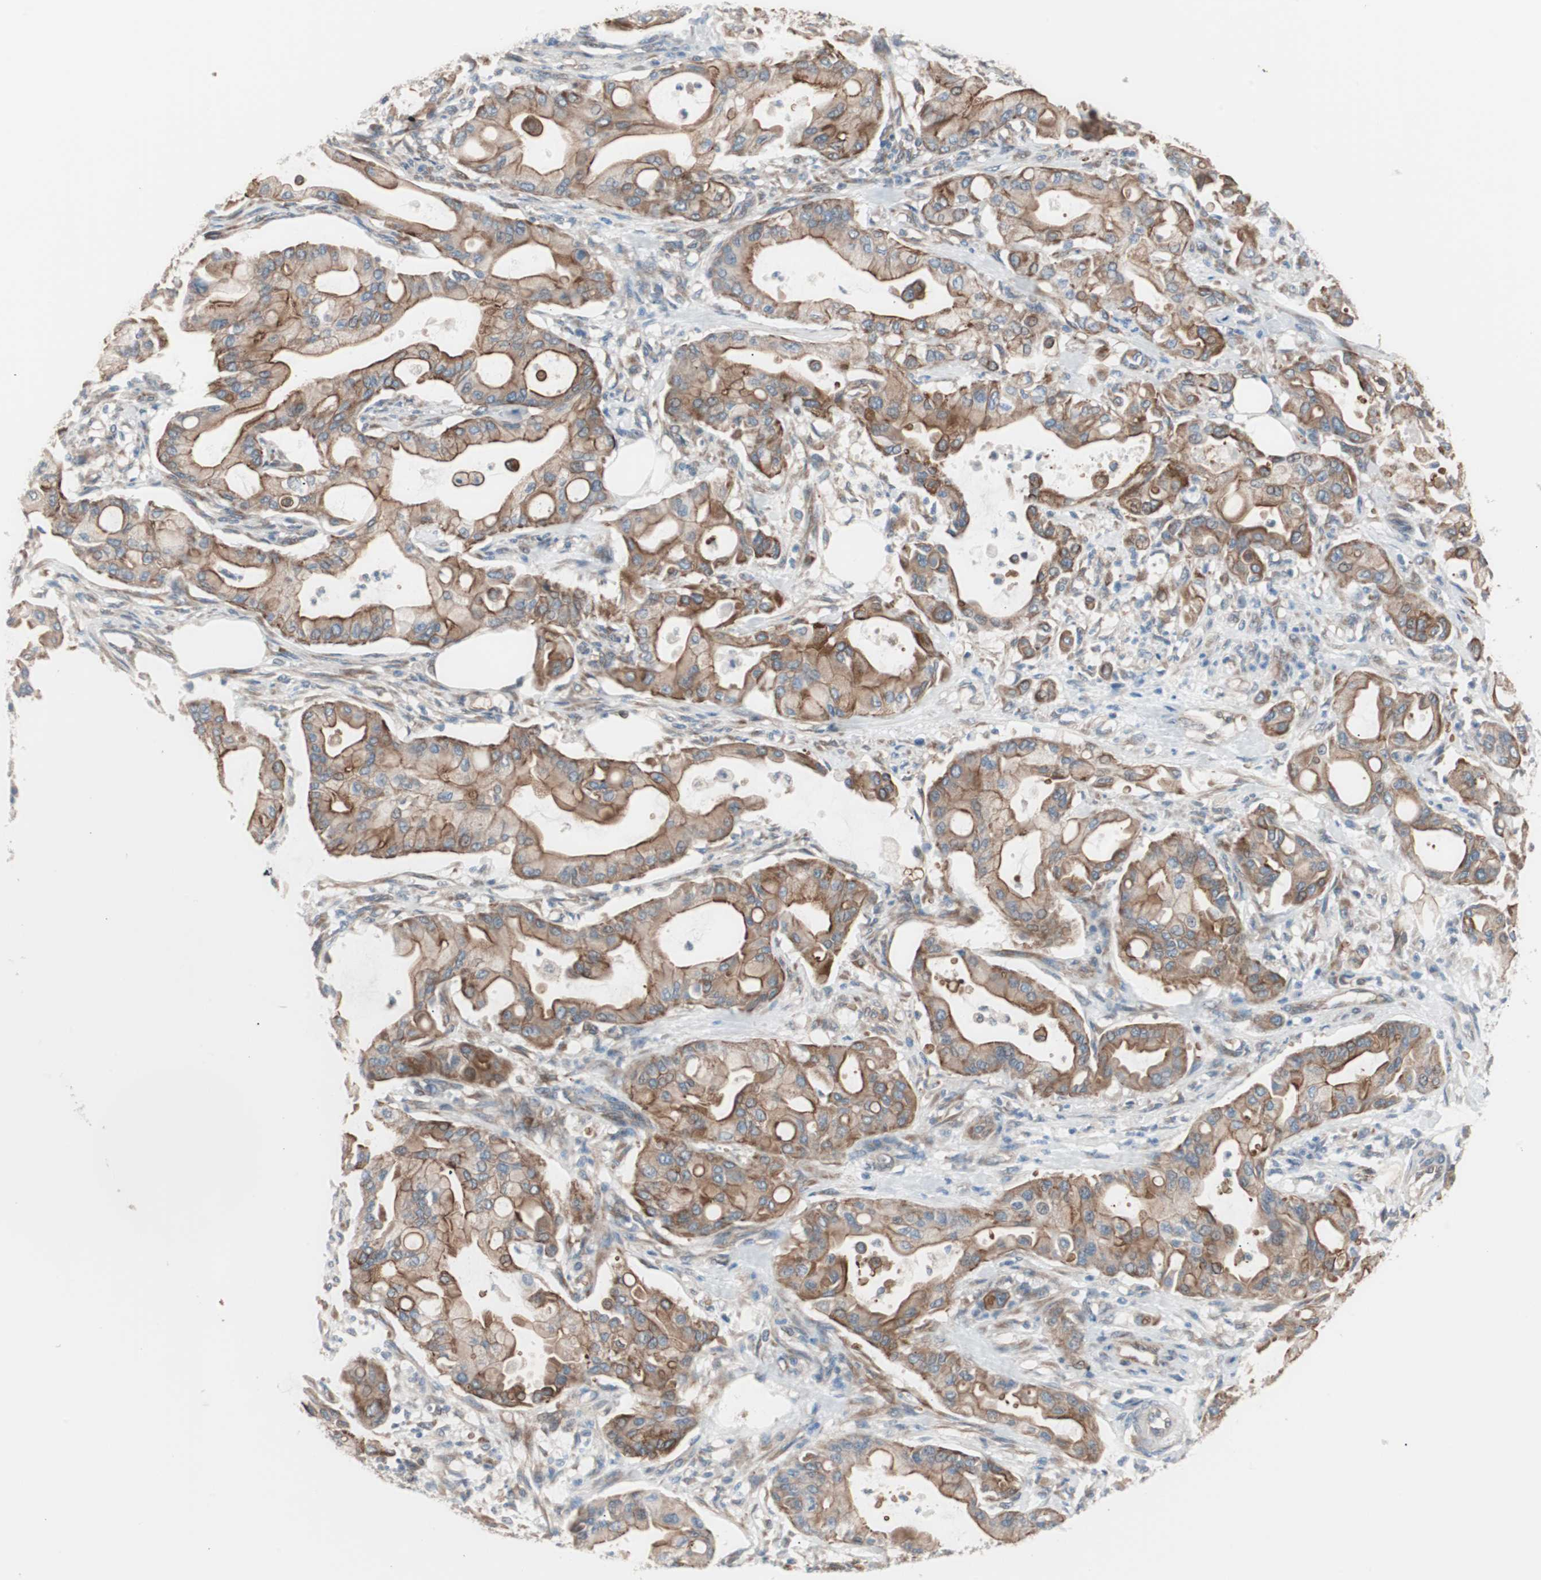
{"staining": {"intensity": "moderate", "quantity": ">75%", "location": "cytoplasmic/membranous"}, "tissue": "pancreatic cancer", "cell_type": "Tumor cells", "image_type": "cancer", "snomed": [{"axis": "morphology", "description": "Adenocarcinoma, NOS"}, {"axis": "morphology", "description": "Adenocarcinoma, metastatic, NOS"}, {"axis": "topography", "description": "Lymph node"}, {"axis": "topography", "description": "Pancreas"}, {"axis": "topography", "description": "Duodenum"}], "caption": "Human metastatic adenocarcinoma (pancreatic) stained for a protein (brown) displays moderate cytoplasmic/membranous positive positivity in about >75% of tumor cells.", "gene": "SMG1", "patient": {"sex": "female", "age": 64}}